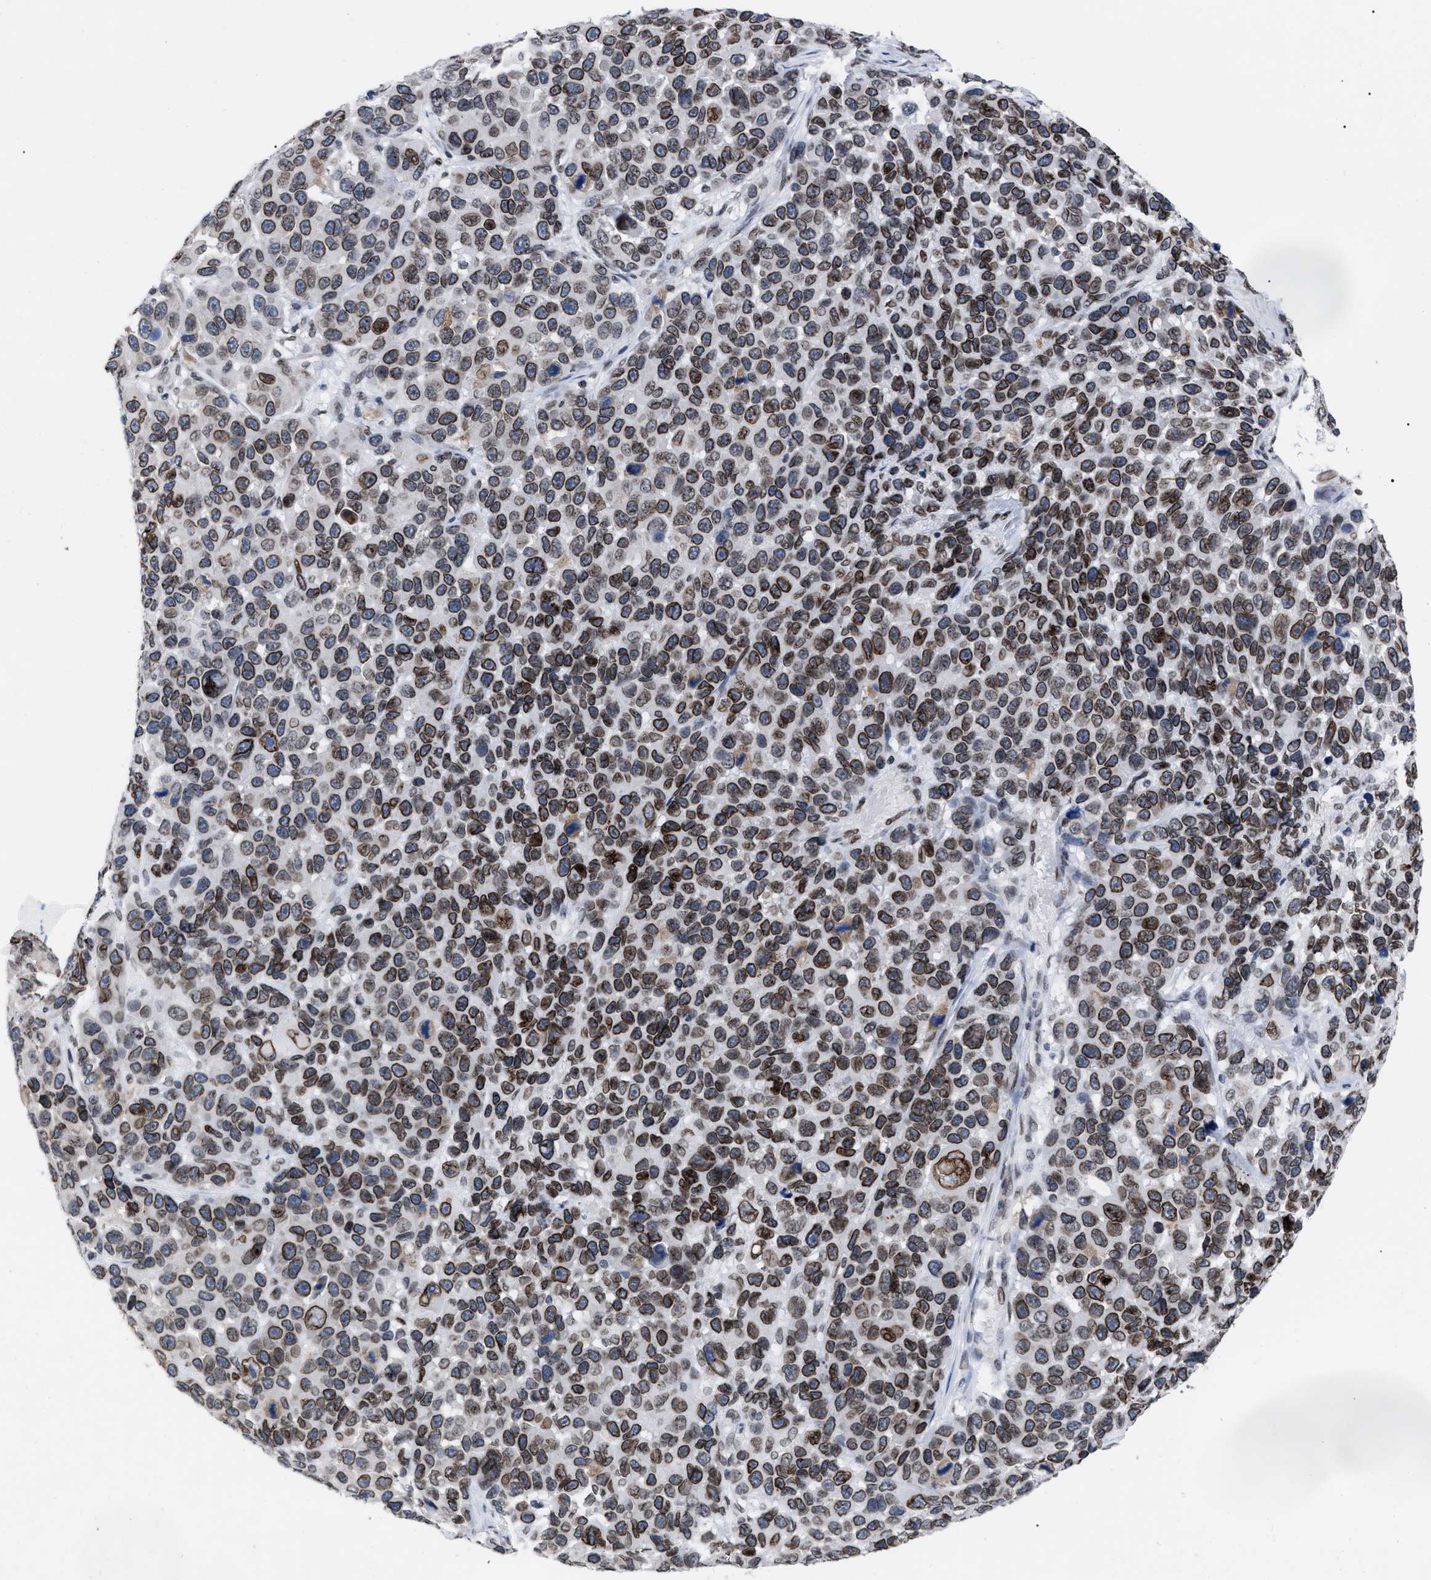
{"staining": {"intensity": "moderate", "quantity": ">75%", "location": "cytoplasmic/membranous,nuclear"}, "tissue": "melanoma", "cell_type": "Tumor cells", "image_type": "cancer", "snomed": [{"axis": "morphology", "description": "Malignant melanoma, NOS"}, {"axis": "topography", "description": "Skin"}], "caption": "Tumor cells exhibit moderate cytoplasmic/membranous and nuclear expression in about >75% of cells in malignant melanoma.", "gene": "TPR", "patient": {"sex": "male", "age": 53}}